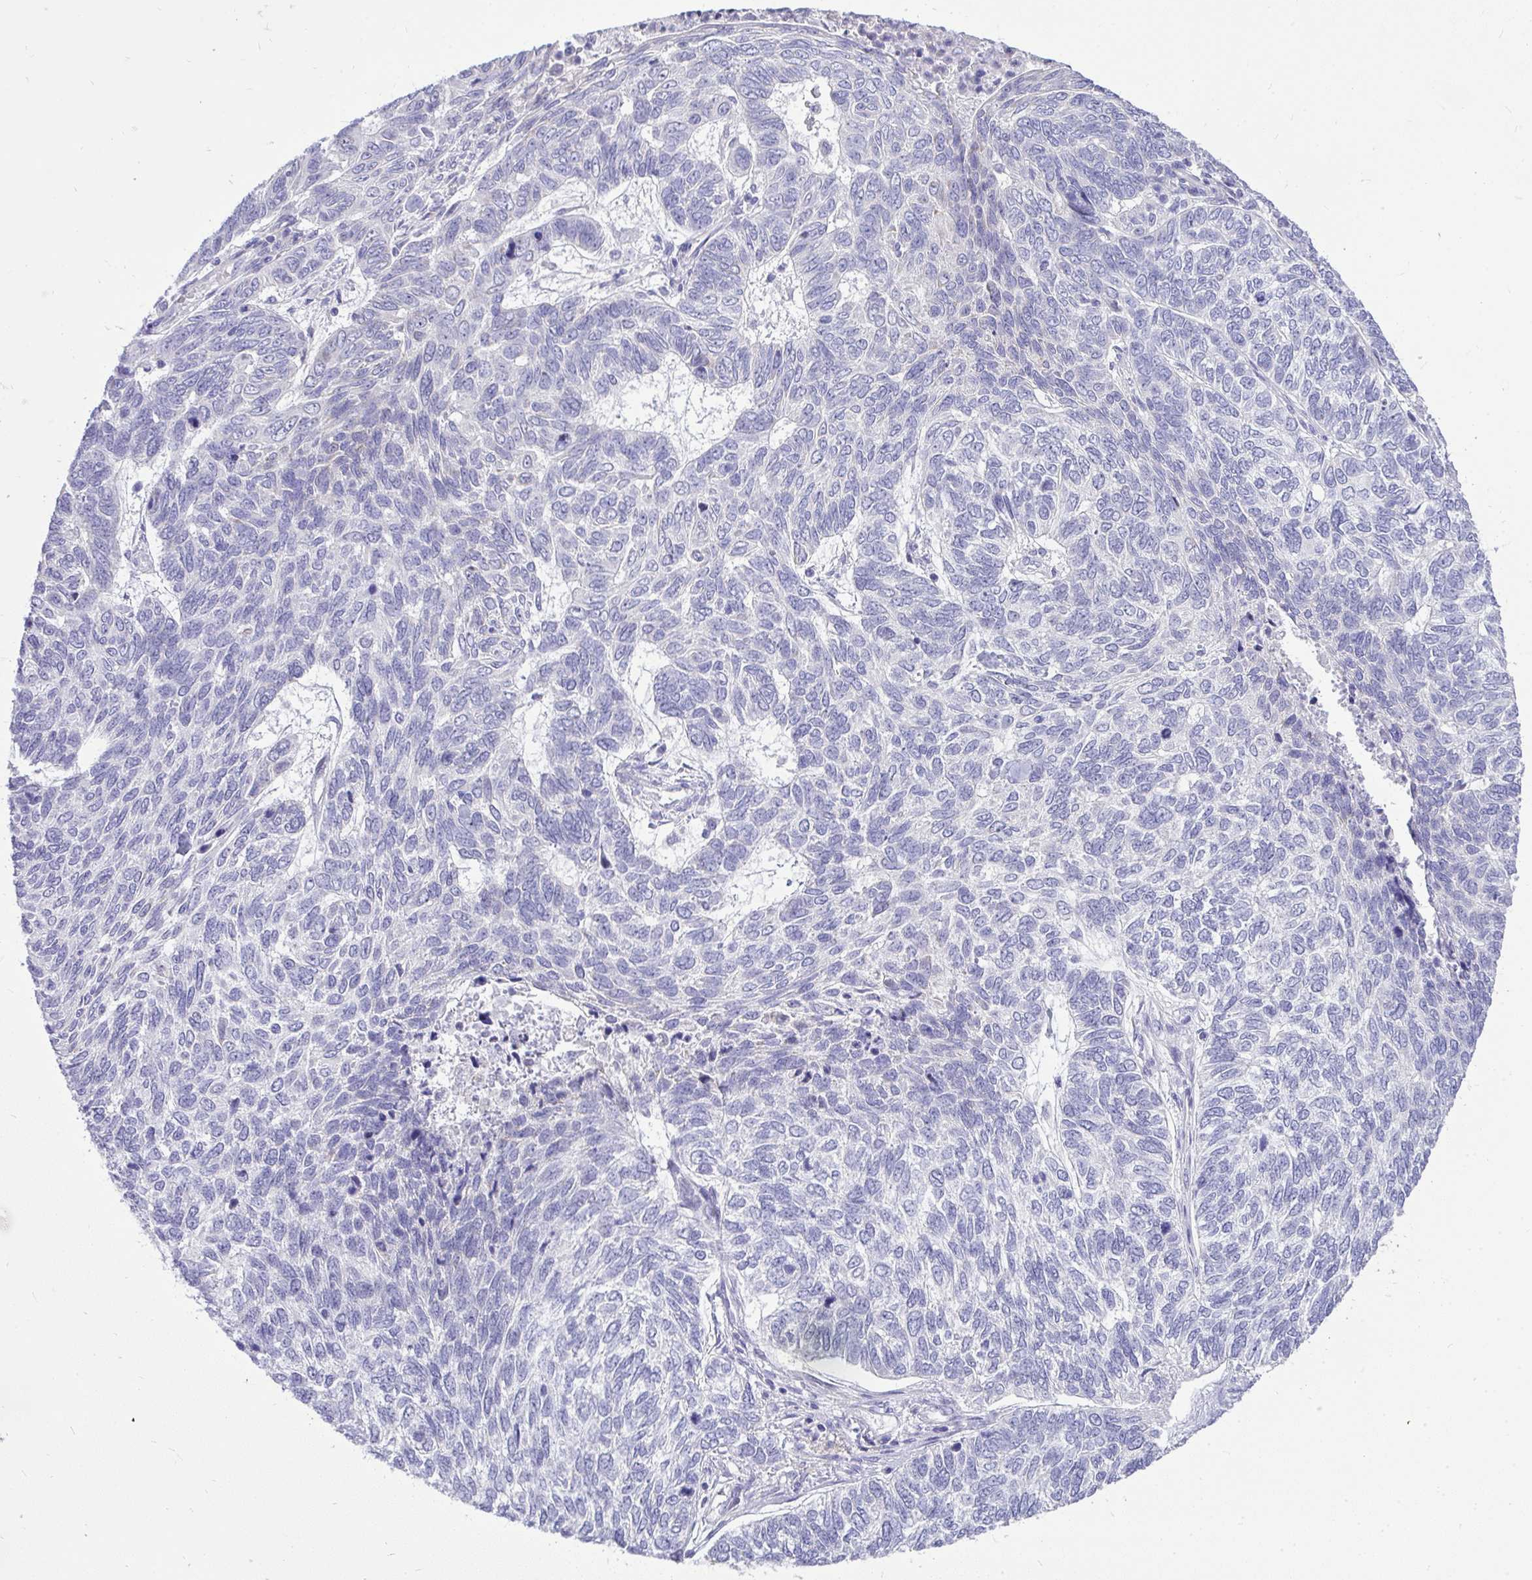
{"staining": {"intensity": "negative", "quantity": "none", "location": "none"}, "tissue": "skin cancer", "cell_type": "Tumor cells", "image_type": "cancer", "snomed": [{"axis": "morphology", "description": "Basal cell carcinoma"}, {"axis": "topography", "description": "Skin"}], "caption": "This is an immunohistochemistry (IHC) histopathology image of human skin basal cell carcinoma. There is no expression in tumor cells.", "gene": "OR8D1", "patient": {"sex": "female", "age": 65}}